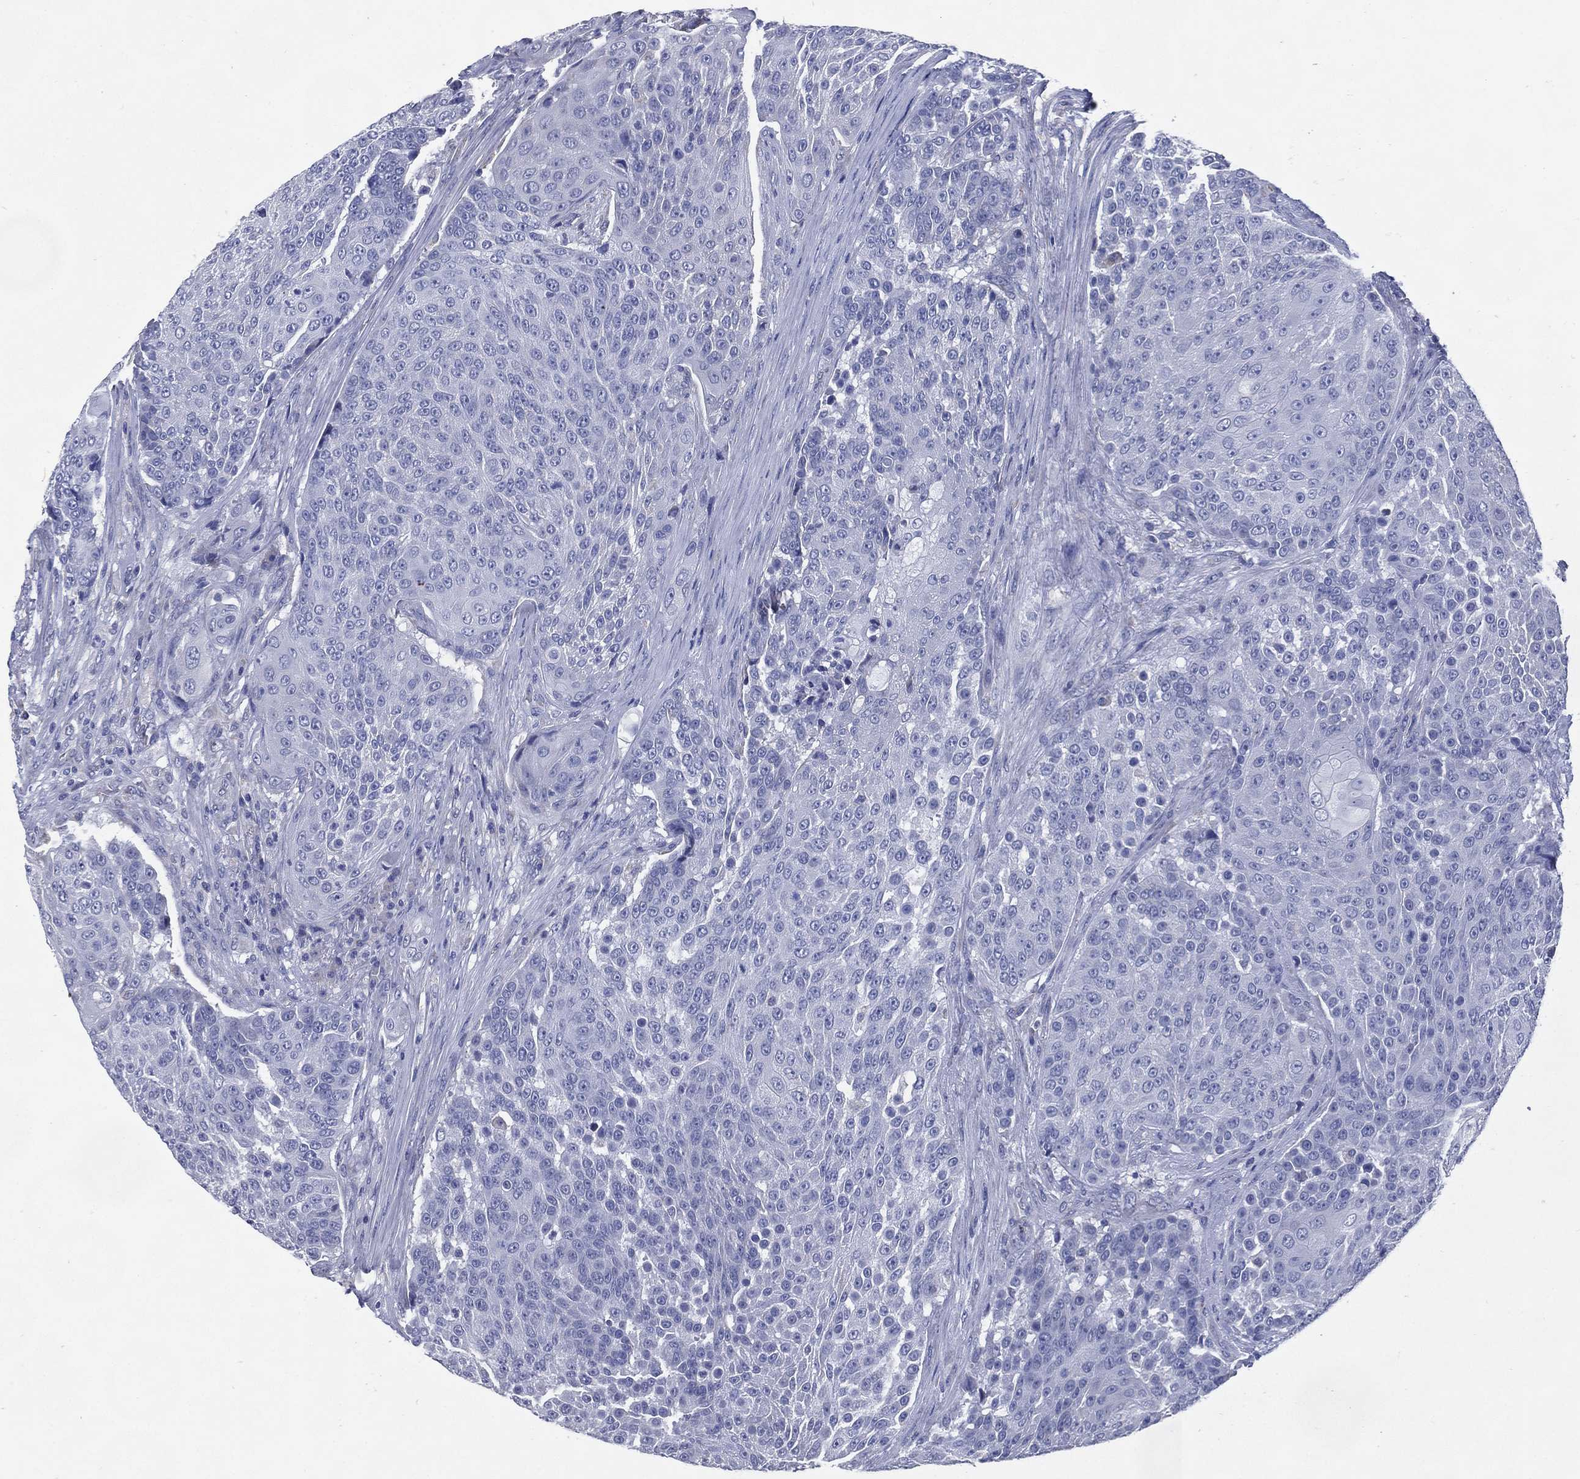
{"staining": {"intensity": "negative", "quantity": "none", "location": "none"}, "tissue": "urothelial cancer", "cell_type": "Tumor cells", "image_type": "cancer", "snomed": [{"axis": "morphology", "description": "Urothelial carcinoma, High grade"}, {"axis": "topography", "description": "Urinary bladder"}], "caption": "The immunohistochemistry (IHC) micrograph has no significant positivity in tumor cells of urothelial cancer tissue.", "gene": "C19orf18", "patient": {"sex": "female", "age": 63}}